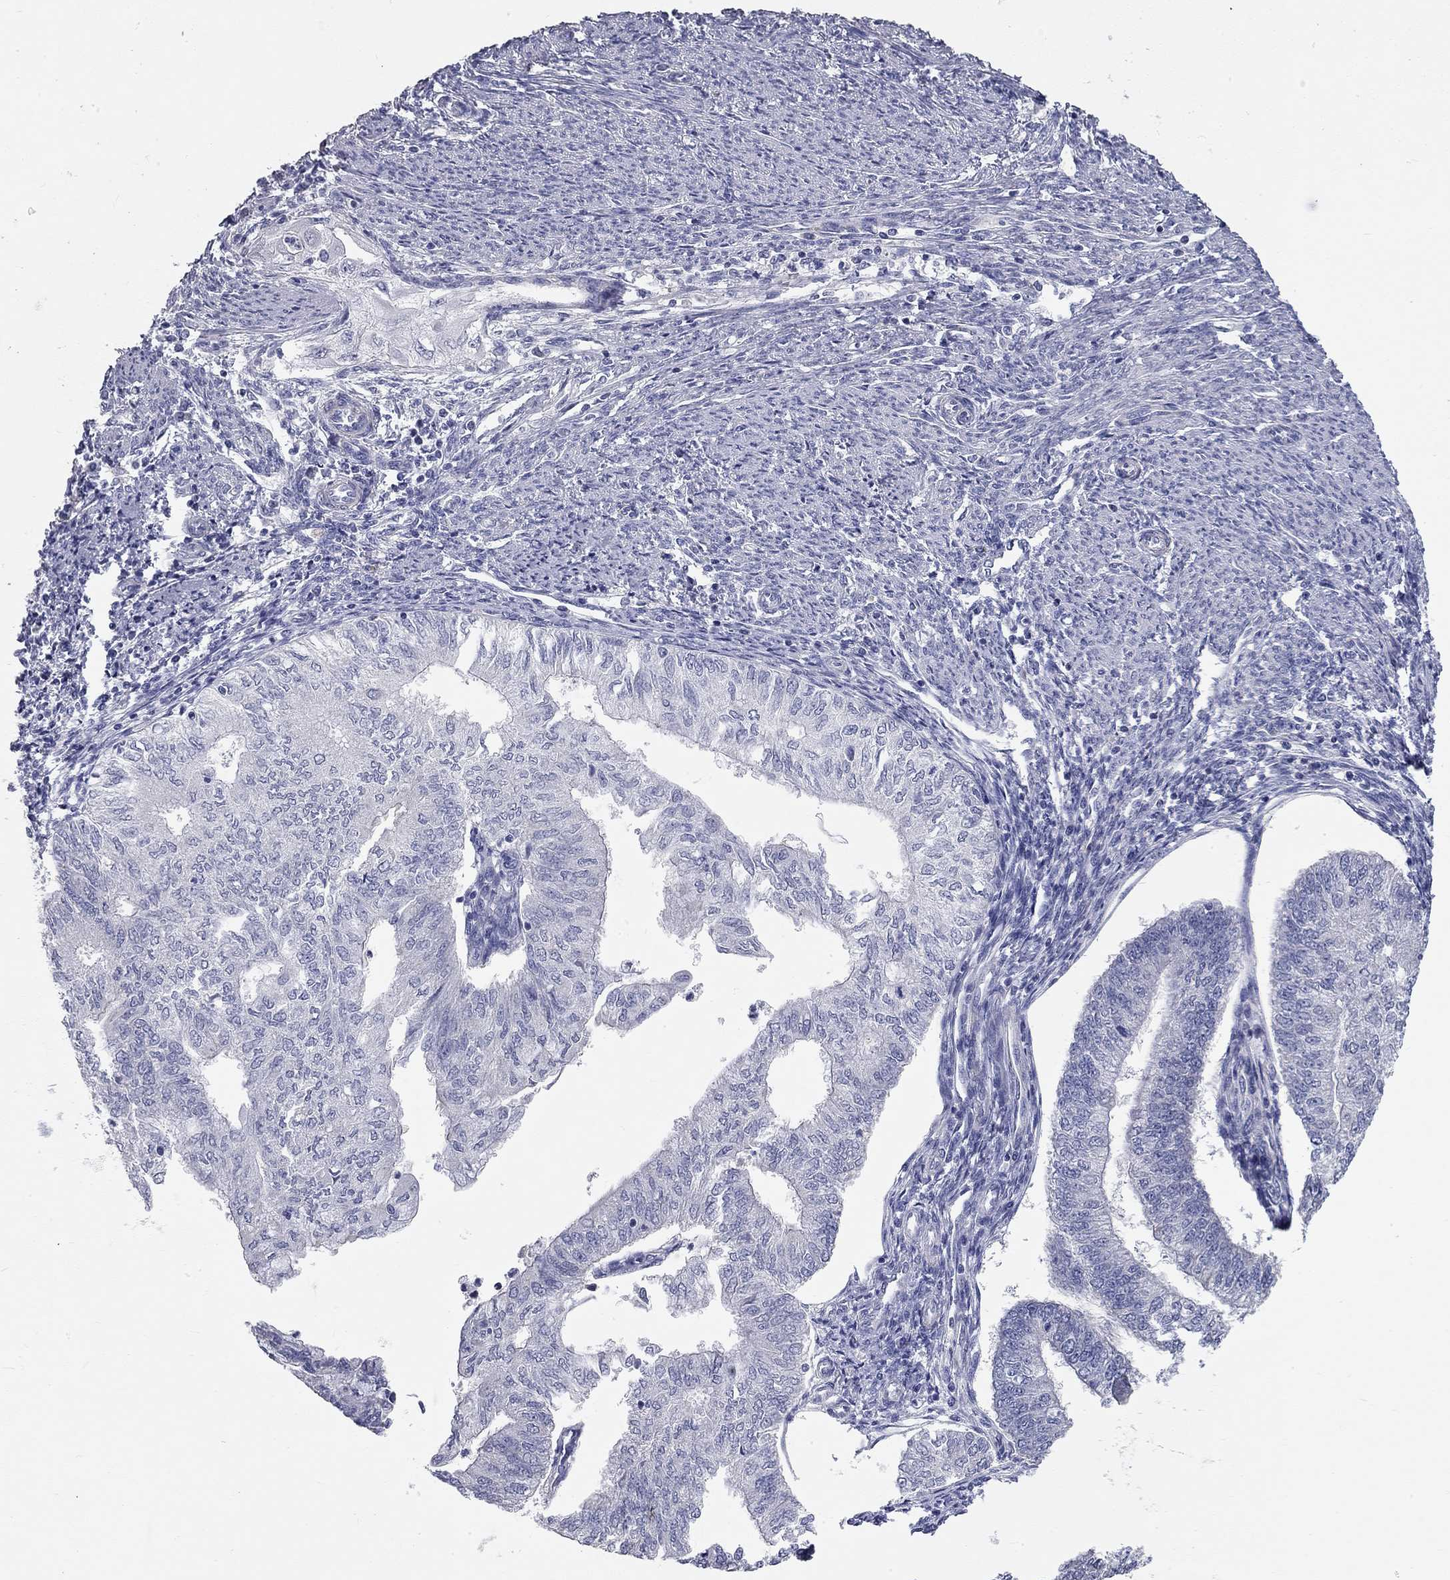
{"staining": {"intensity": "negative", "quantity": "none", "location": "none"}, "tissue": "endometrial cancer", "cell_type": "Tumor cells", "image_type": "cancer", "snomed": [{"axis": "morphology", "description": "Adenocarcinoma, NOS"}, {"axis": "topography", "description": "Endometrium"}], "caption": "A high-resolution image shows immunohistochemistry (IHC) staining of endometrial cancer, which reveals no significant positivity in tumor cells. (Immunohistochemistry (ihc), brightfield microscopy, high magnification).", "gene": "CFAP161", "patient": {"sex": "female", "age": 59}}